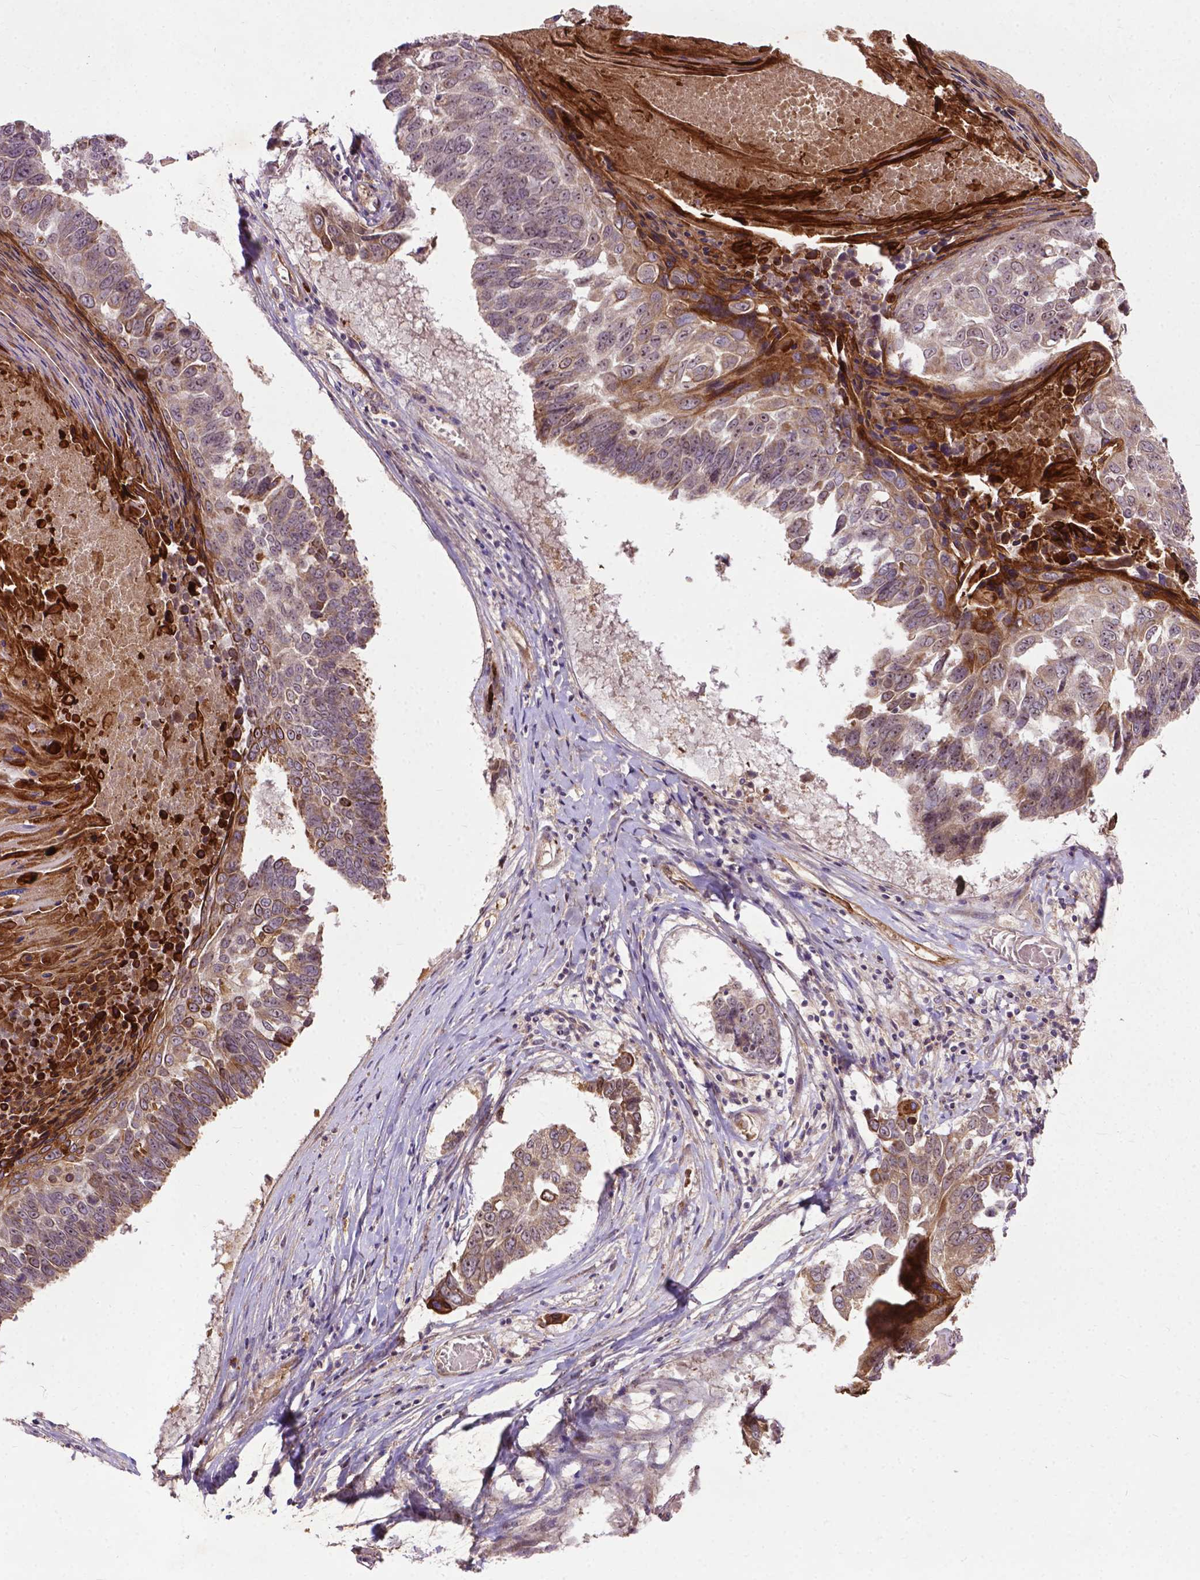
{"staining": {"intensity": "weak", "quantity": "25%-75%", "location": "cytoplasmic/membranous"}, "tissue": "lung cancer", "cell_type": "Tumor cells", "image_type": "cancer", "snomed": [{"axis": "morphology", "description": "Squamous cell carcinoma, NOS"}, {"axis": "topography", "description": "Lung"}], "caption": "IHC image of neoplastic tissue: lung cancer stained using IHC shows low levels of weak protein expression localized specifically in the cytoplasmic/membranous of tumor cells, appearing as a cytoplasmic/membranous brown color.", "gene": "PARP3", "patient": {"sex": "male", "age": 73}}